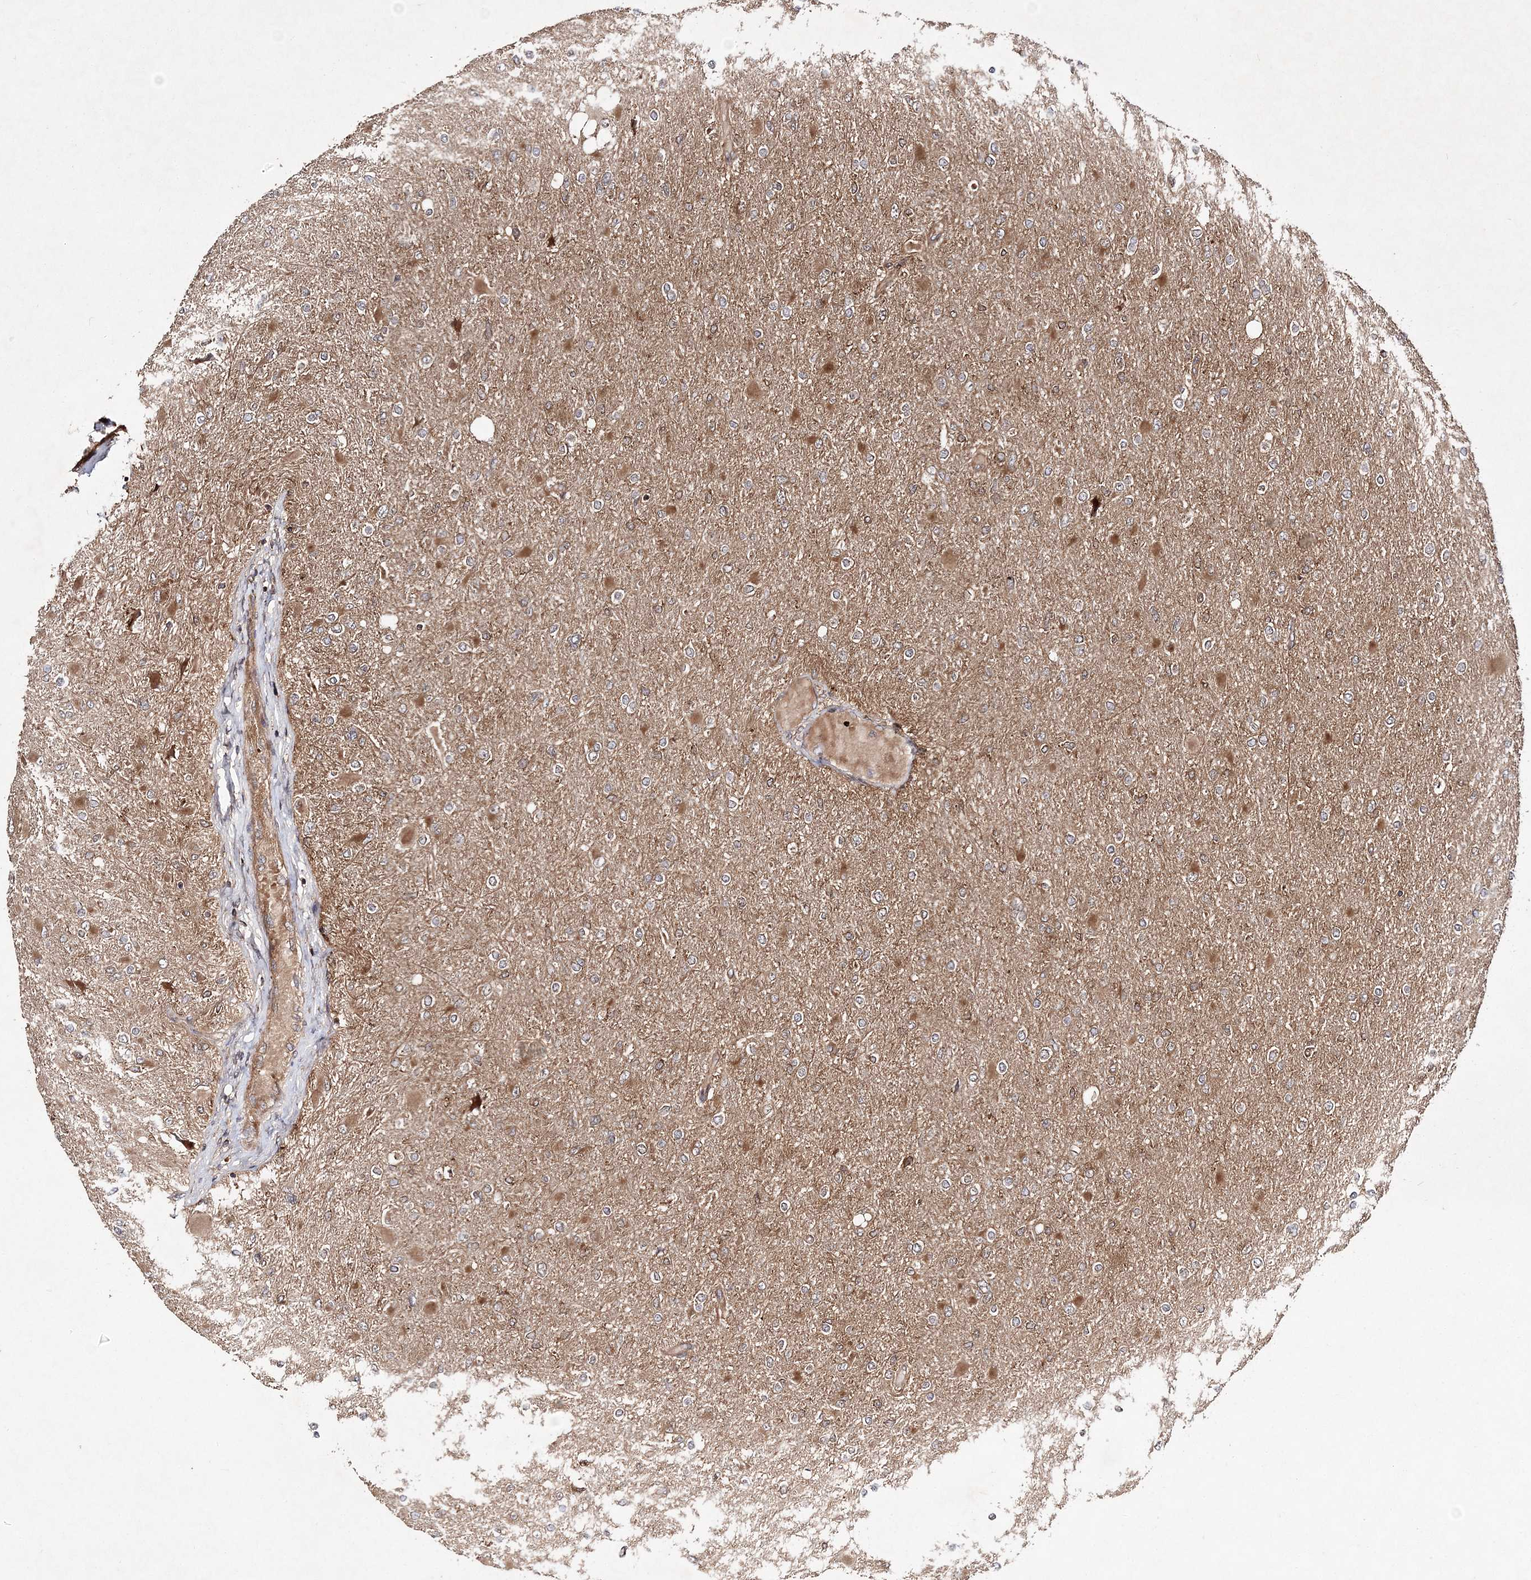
{"staining": {"intensity": "weak", "quantity": "<25%", "location": "cytoplasmic/membranous"}, "tissue": "glioma", "cell_type": "Tumor cells", "image_type": "cancer", "snomed": [{"axis": "morphology", "description": "Glioma, malignant, High grade"}, {"axis": "topography", "description": "Cerebral cortex"}], "caption": "Immunohistochemical staining of glioma reveals no significant expression in tumor cells.", "gene": "TMEM9B", "patient": {"sex": "female", "age": 36}}